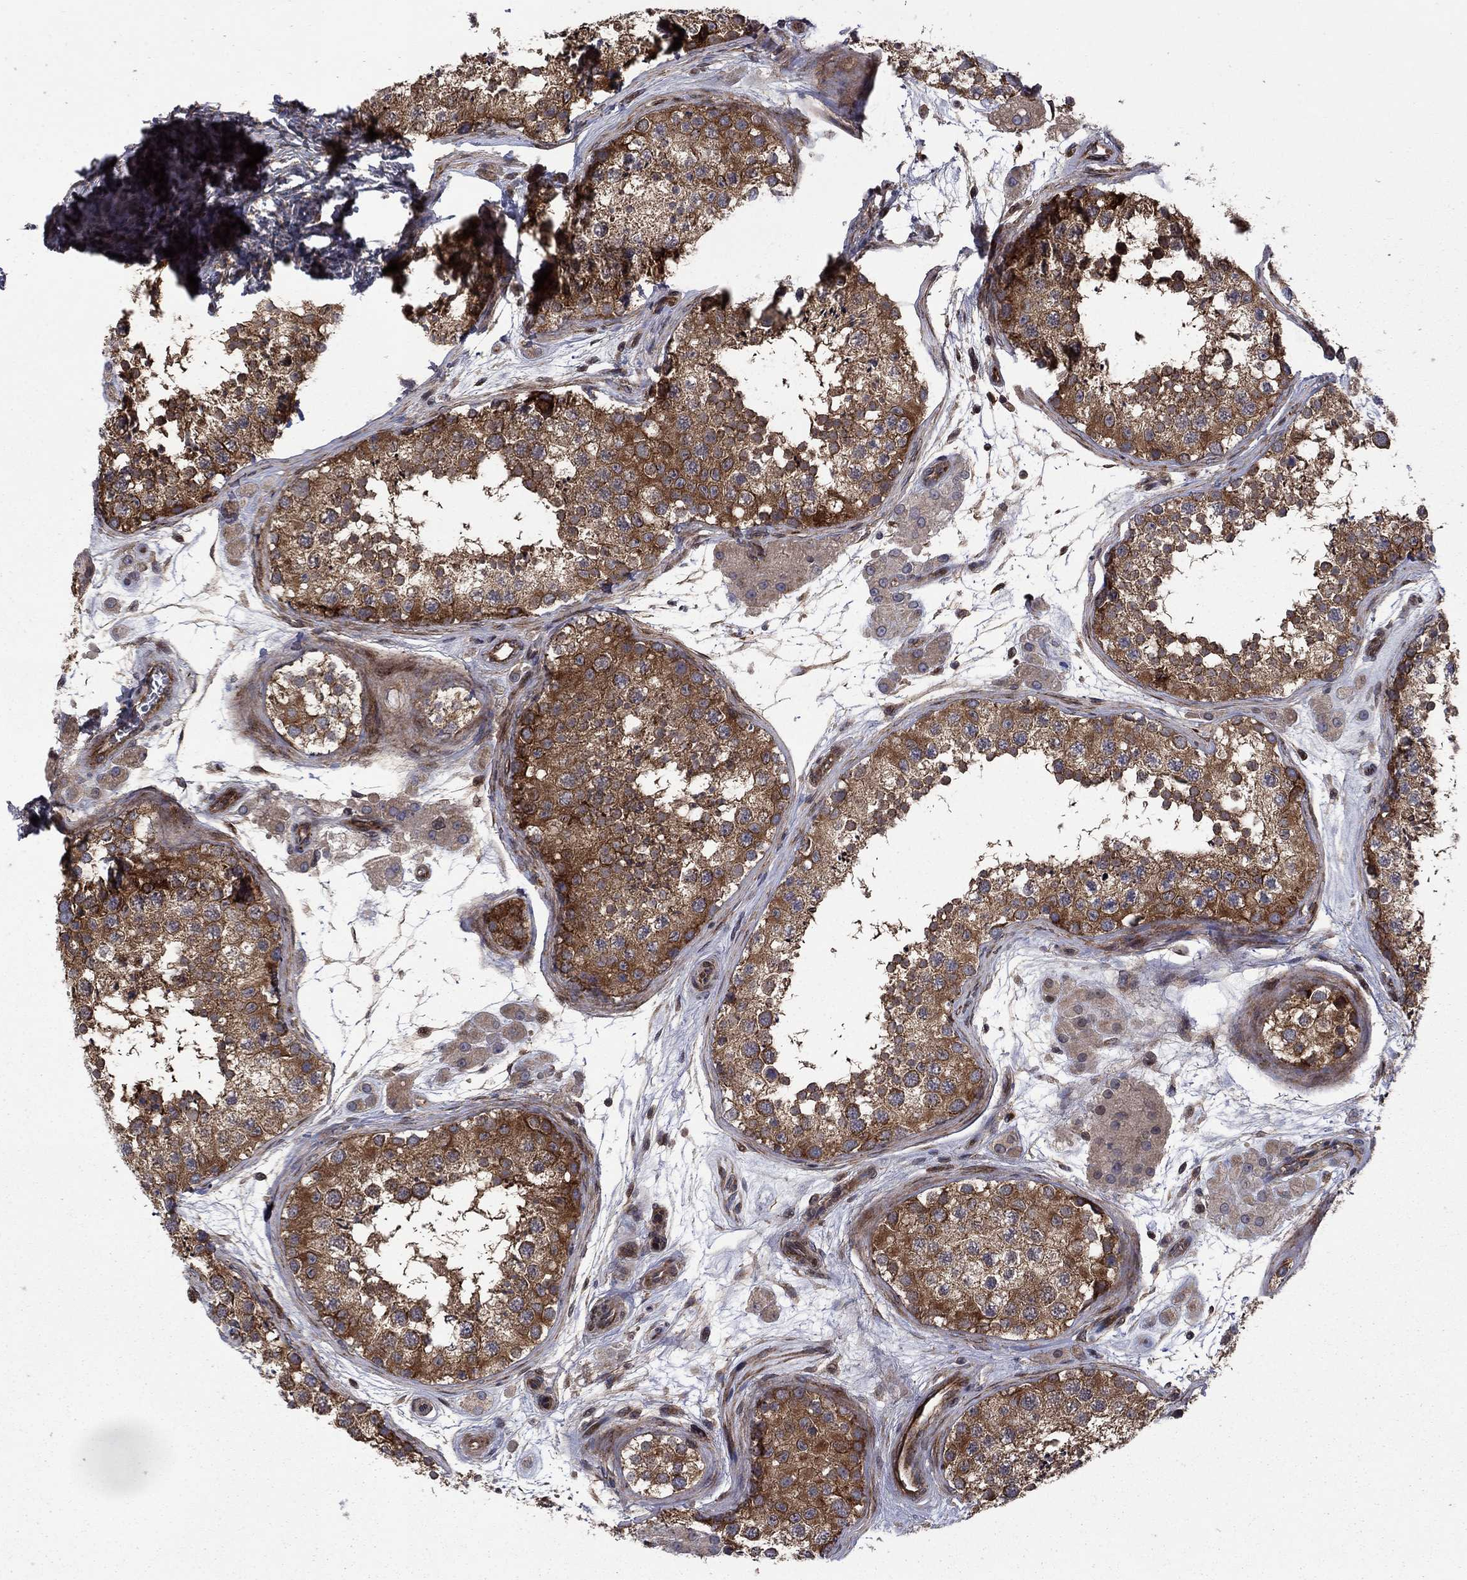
{"staining": {"intensity": "moderate", "quantity": "25%-75%", "location": "cytoplasmic/membranous"}, "tissue": "testis", "cell_type": "Cells in seminiferous ducts", "image_type": "normal", "snomed": [{"axis": "morphology", "description": "Normal tissue, NOS"}, {"axis": "topography", "description": "Testis"}], "caption": "Brown immunohistochemical staining in normal testis reveals moderate cytoplasmic/membranous positivity in about 25%-75% of cells in seminiferous ducts. The protein of interest is shown in brown color, while the nuclei are stained blue.", "gene": "HDAC4", "patient": {"sex": "male", "age": 41}}